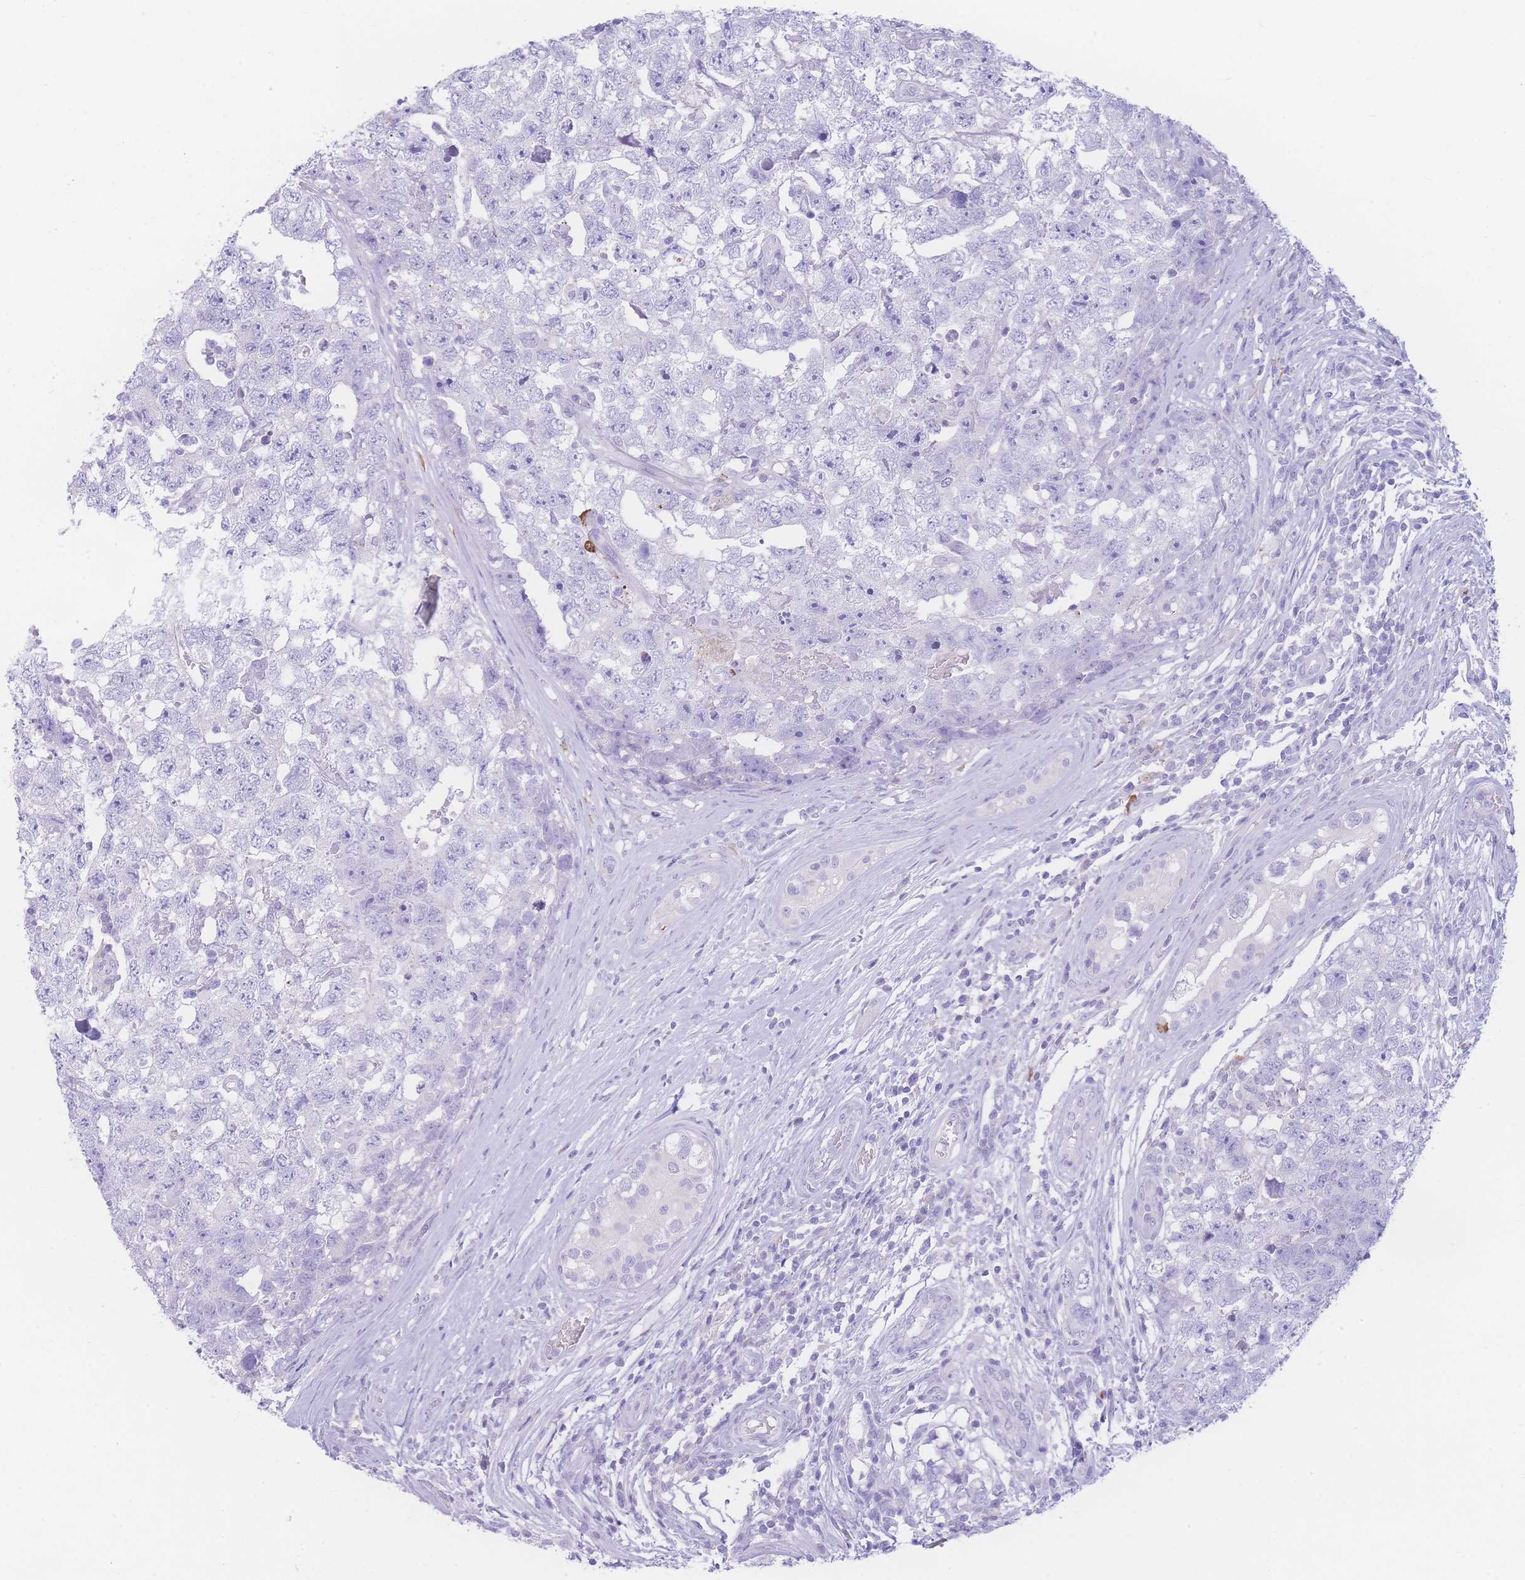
{"staining": {"intensity": "negative", "quantity": "none", "location": "none"}, "tissue": "testis cancer", "cell_type": "Tumor cells", "image_type": "cancer", "snomed": [{"axis": "morphology", "description": "Carcinoma, Embryonal, NOS"}, {"axis": "topography", "description": "Testis"}], "caption": "Tumor cells are negative for brown protein staining in testis cancer.", "gene": "NBEAL1", "patient": {"sex": "male", "age": 22}}